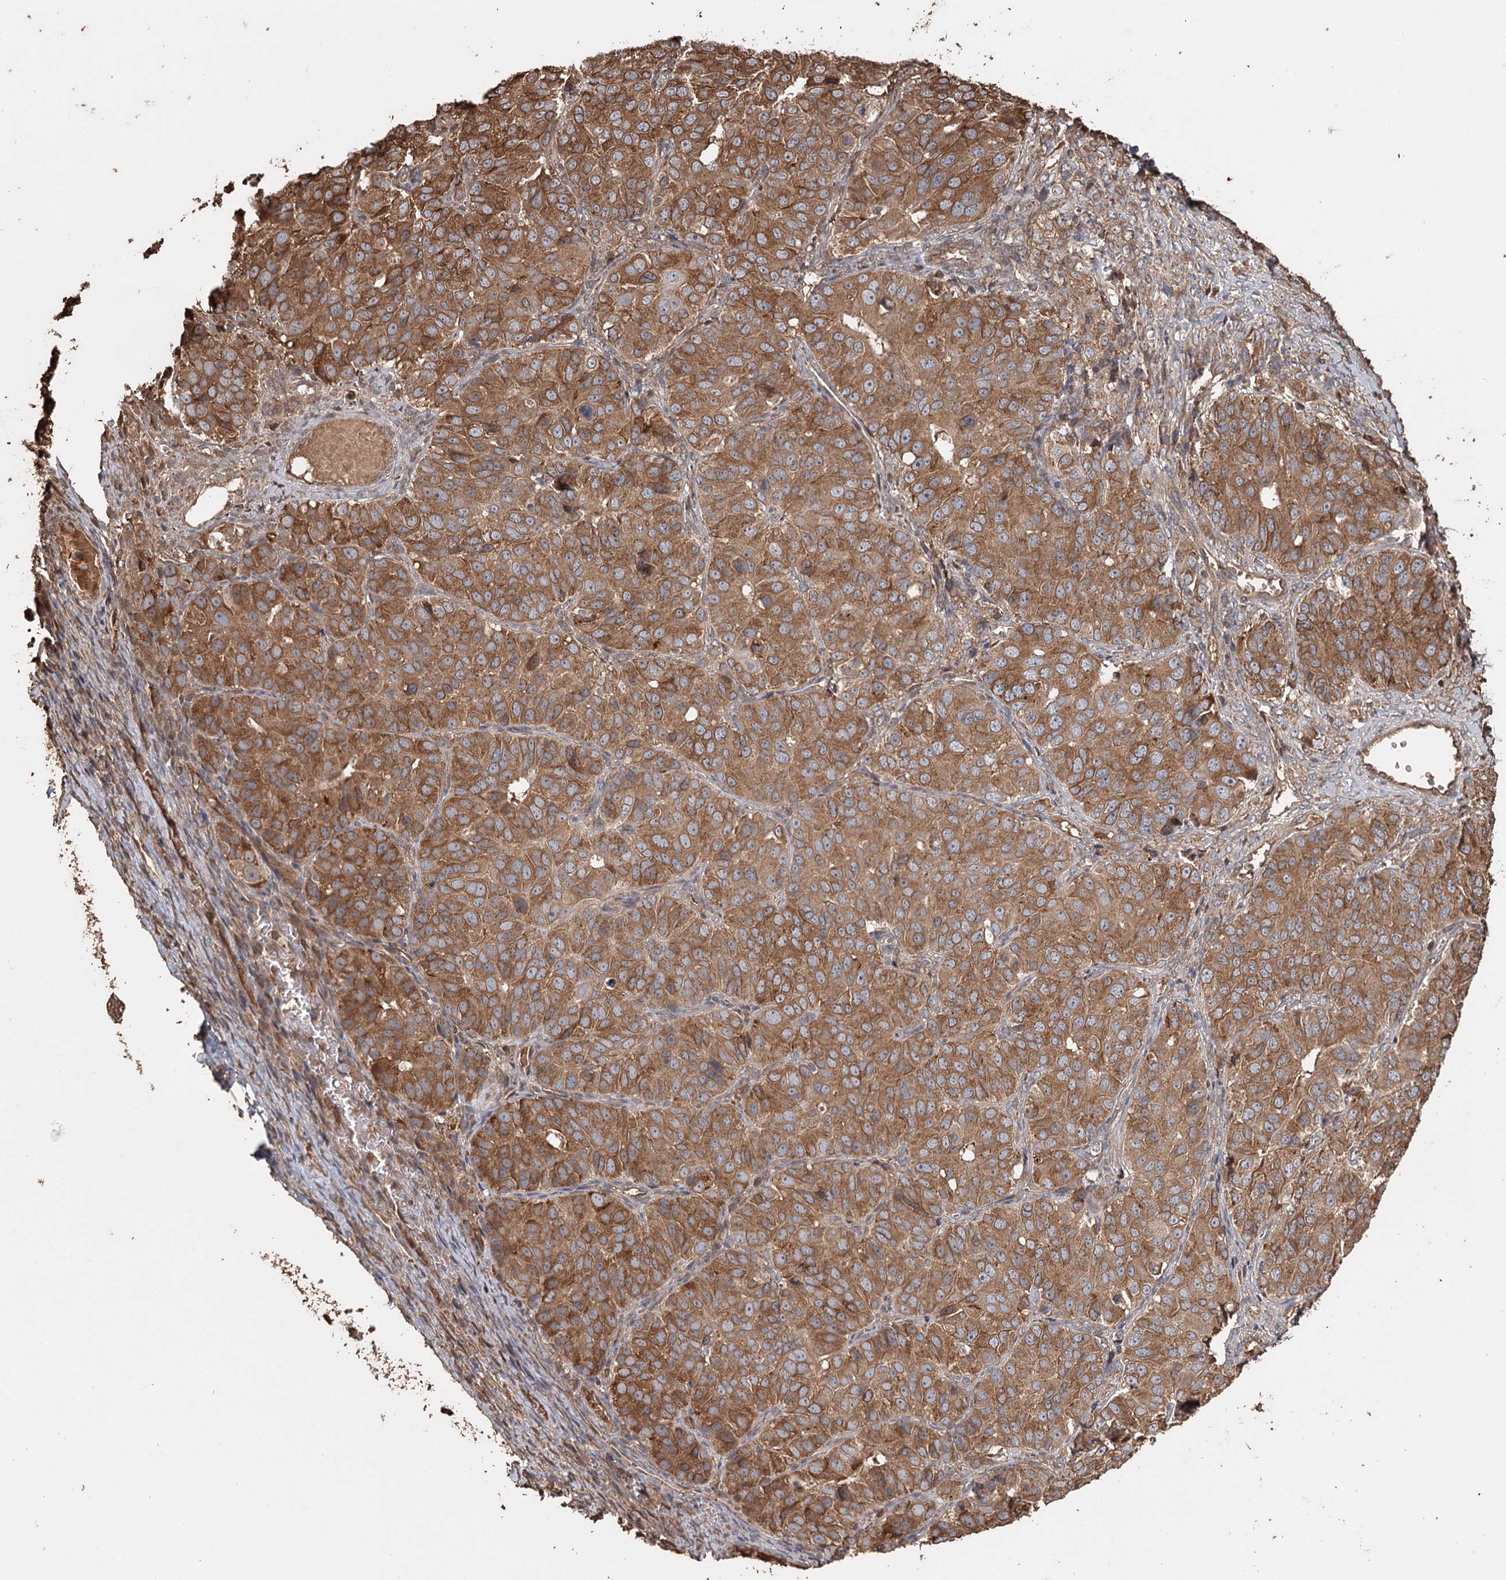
{"staining": {"intensity": "strong", "quantity": ">75%", "location": "cytoplasmic/membranous"}, "tissue": "ovarian cancer", "cell_type": "Tumor cells", "image_type": "cancer", "snomed": [{"axis": "morphology", "description": "Carcinoma, endometroid"}, {"axis": "topography", "description": "Ovary"}], "caption": "Tumor cells exhibit high levels of strong cytoplasmic/membranous expression in approximately >75% of cells in ovarian cancer (endometroid carcinoma).", "gene": "SYVN1", "patient": {"sex": "female", "age": 51}}